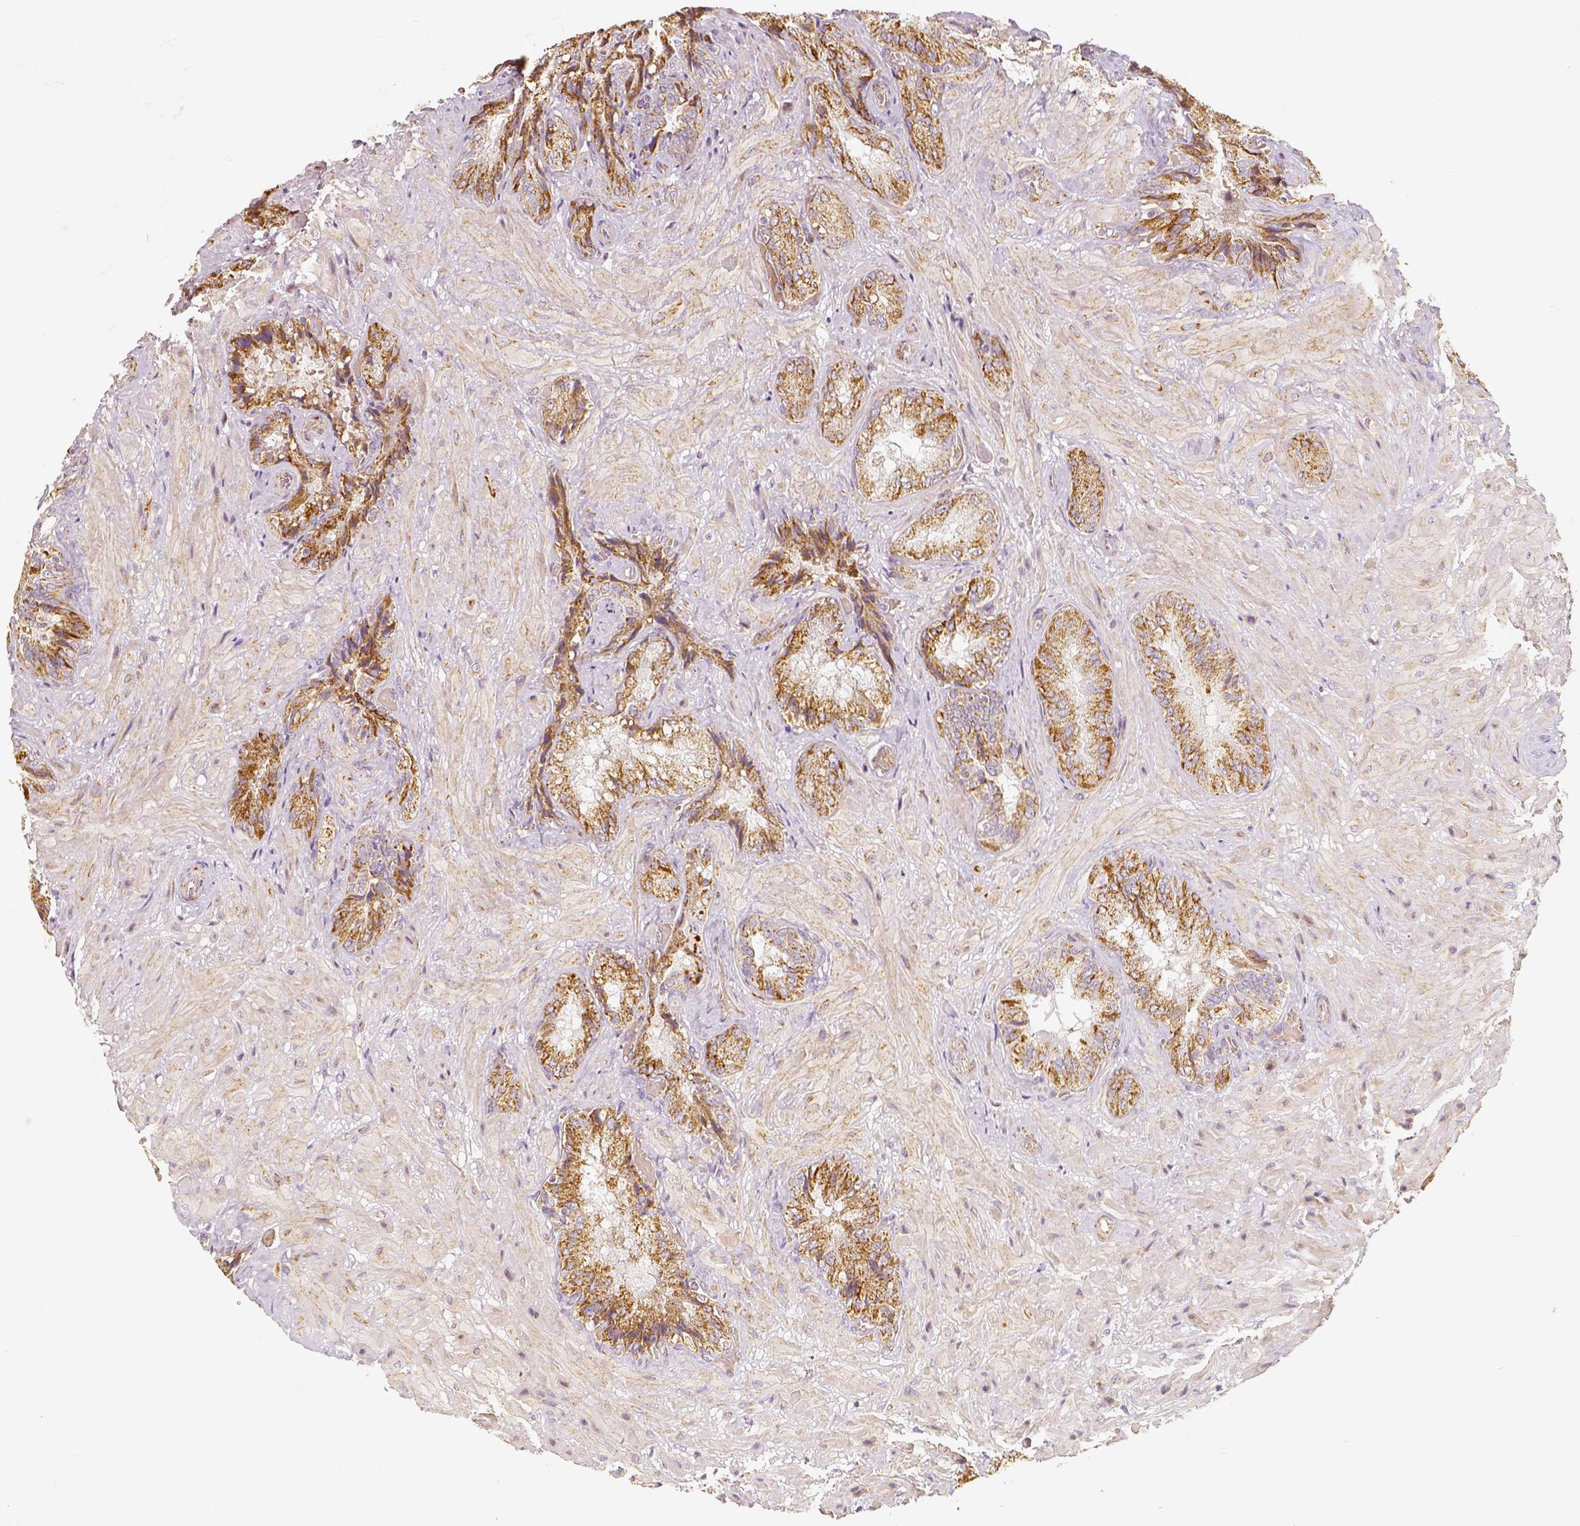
{"staining": {"intensity": "moderate", "quantity": ">75%", "location": "cytoplasmic/membranous"}, "tissue": "seminal vesicle", "cell_type": "Glandular cells", "image_type": "normal", "snomed": [{"axis": "morphology", "description": "Normal tissue, NOS"}, {"axis": "topography", "description": "Seminal veicle"}], "caption": "Protein staining of normal seminal vesicle reveals moderate cytoplasmic/membranous positivity in about >75% of glandular cells.", "gene": "PGAM5", "patient": {"sex": "male", "age": 57}}